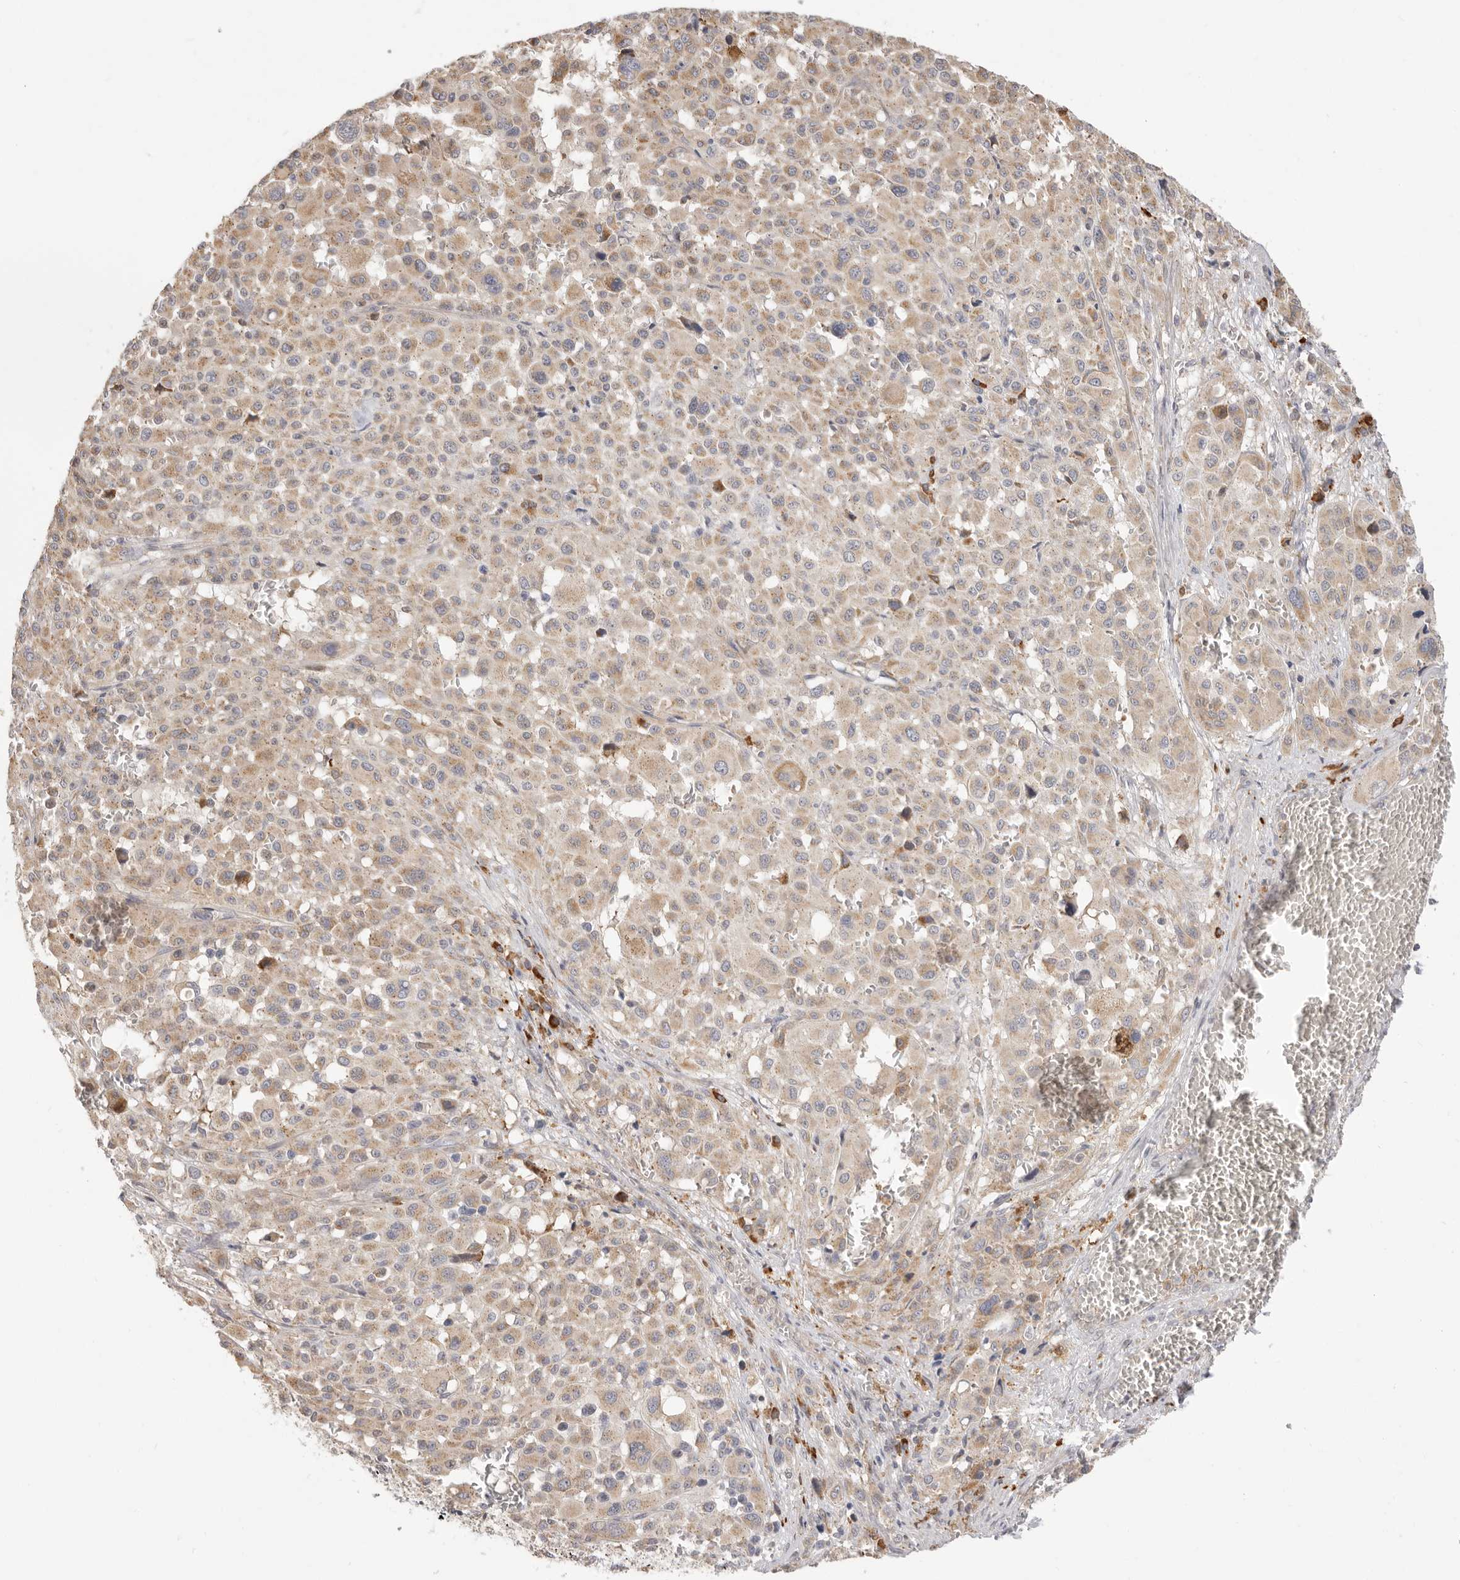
{"staining": {"intensity": "weak", "quantity": ">75%", "location": "cytoplasmic/membranous"}, "tissue": "melanoma", "cell_type": "Tumor cells", "image_type": "cancer", "snomed": [{"axis": "morphology", "description": "Malignant melanoma, Metastatic site"}, {"axis": "topography", "description": "Skin"}], "caption": "Immunohistochemical staining of human malignant melanoma (metastatic site) demonstrates low levels of weak cytoplasmic/membranous staining in about >75% of tumor cells. The staining was performed using DAB, with brown indicating positive protein expression. Nuclei are stained blue with hematoxylin.", "gene": "USH1C", "patient": {"sex": "female", "age": 74}}